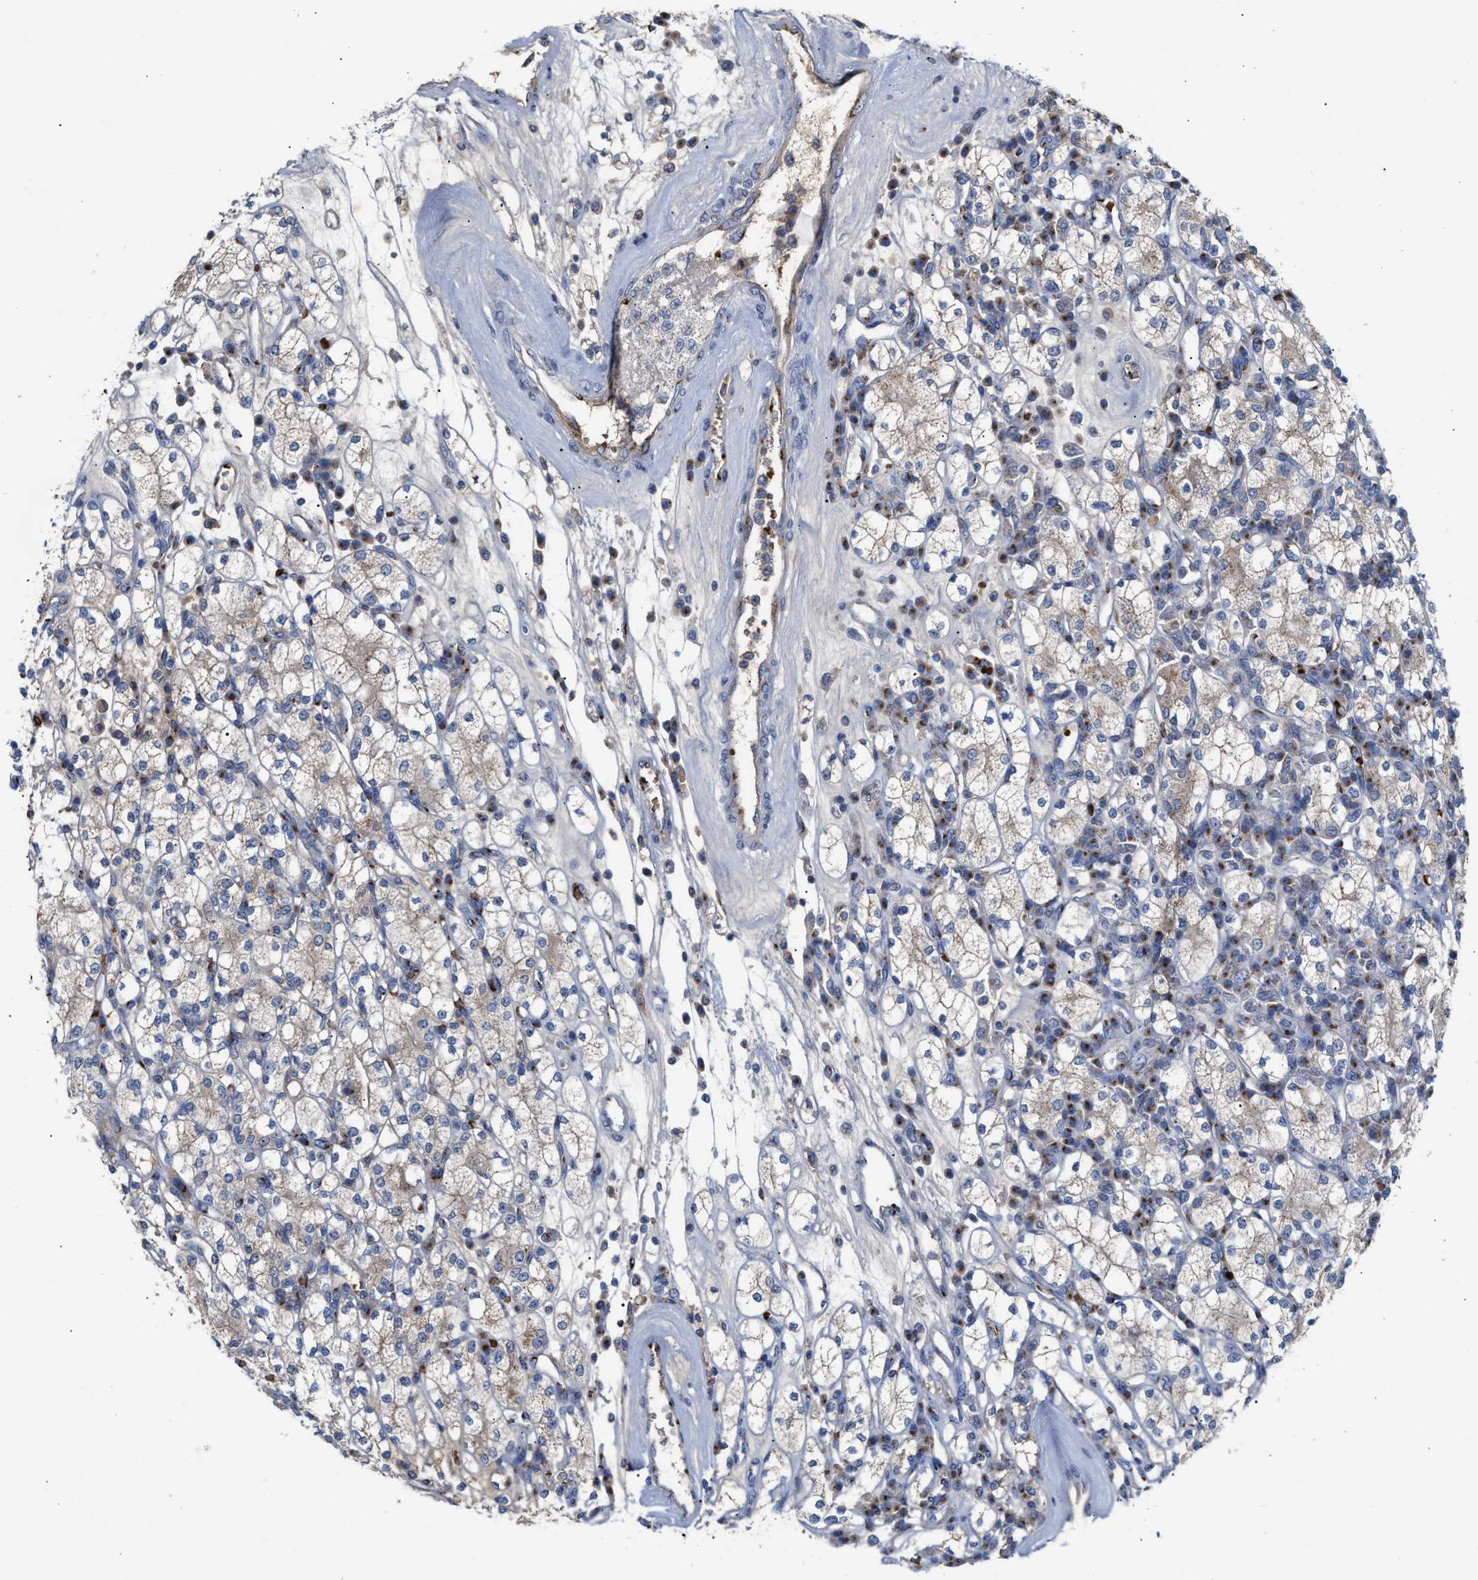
{"staining": {"intensity": "moderate", "quantity": "25%-75%", "location": "cytoplasmic/membranous"}, "tissue": "renal cancer", "cell_type": "Tumor cells", "image_type": "cancer", "snomed": [{"axis": "morphology", "description": "Adenocarcinoma, NOS"}, {"axis": "topography", "description": "Kidney"}], "caption": "Brown immunohistochemical staining in renal cancer (adenocarcinoma) shows moderate cytoplasmic/membranous expression in approximately 25%-75% of tumor cells.", "gene": "CCL2", "patient": {"sex": "male", "age": 77}}